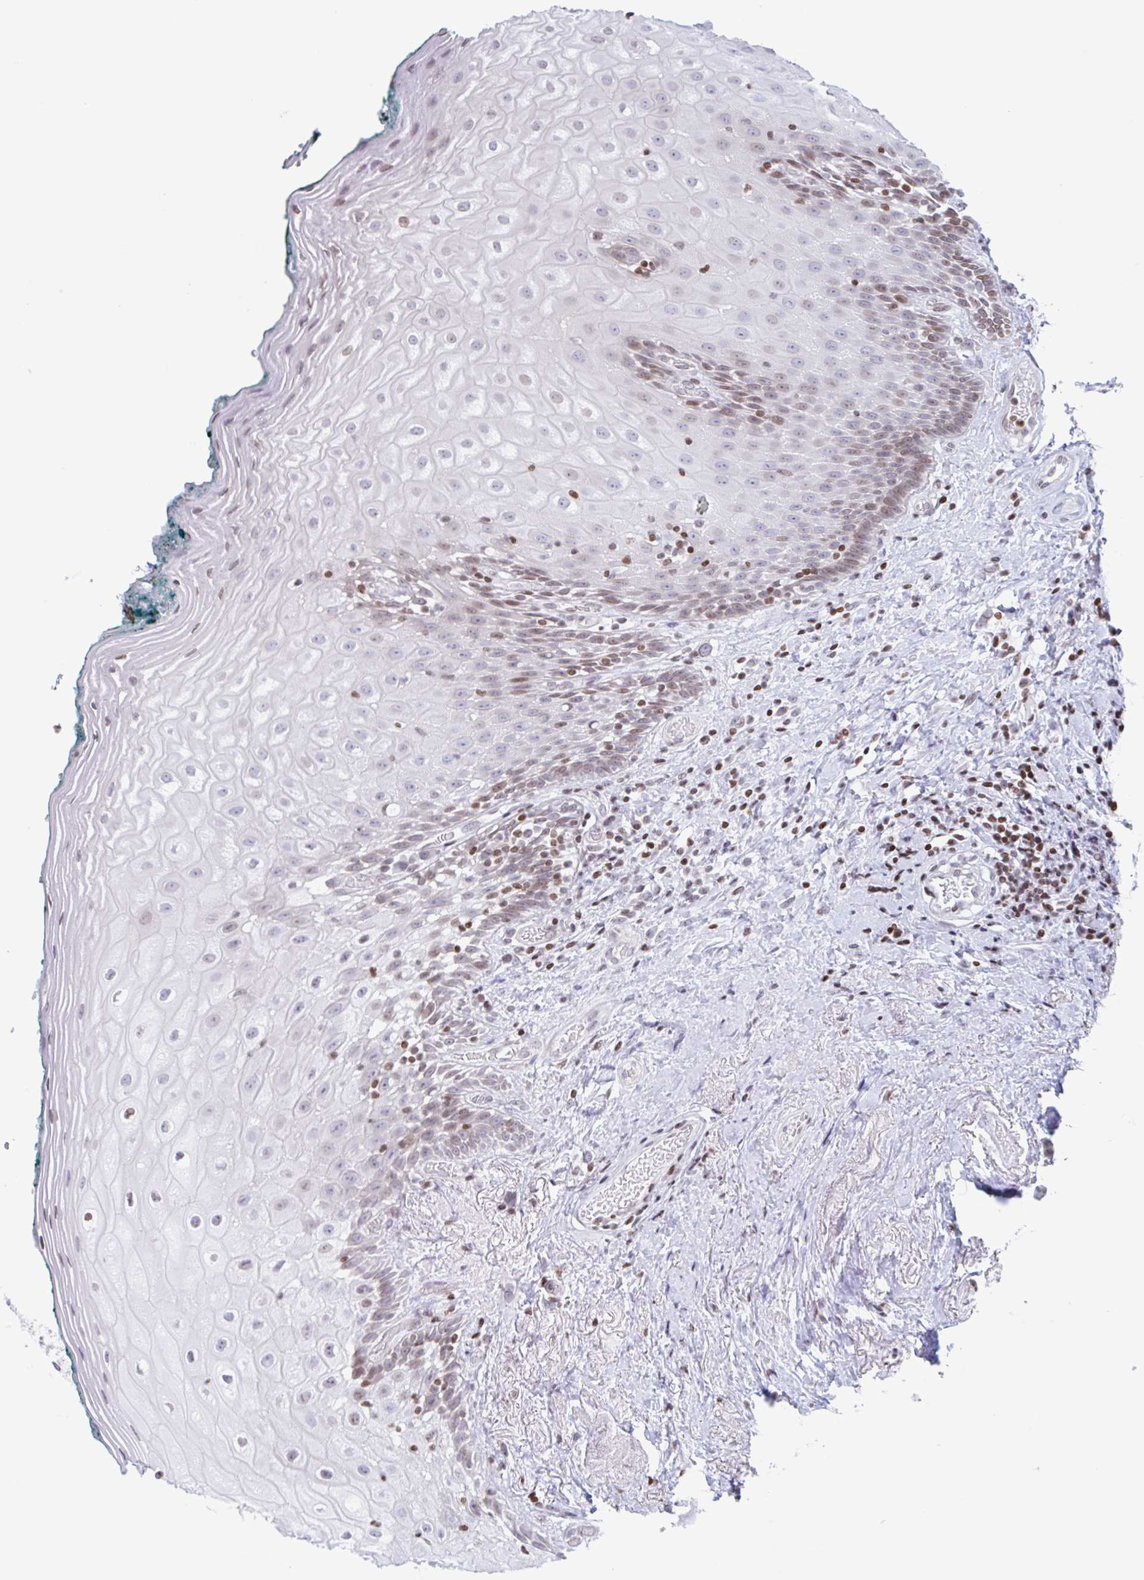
{"staining": {"intensity": "moderate", "quantity": "25%-75%", "location": "nuclear"}, "tissue": "oral mucosa", "cell_type": "Squamous epithelial cells", "image_type": "normal", "snomed": [{"axis": "morphology", "description": "Normal tissue, NOS"}, {"axis": "morphology", "description": "Squamous cell carcinoma, NOS"}, {"axis": "topography", "description": "Oral tissue"}, {"axis": "topography", "description": "Head-Neck"}], "caption": "An image of oral mucosa stained for a protein demonstrates moderate nuclear brown staining in squamous epithelial cells.", "gene": "NOL6", "patient": {"sex": "male", "age": 64}}